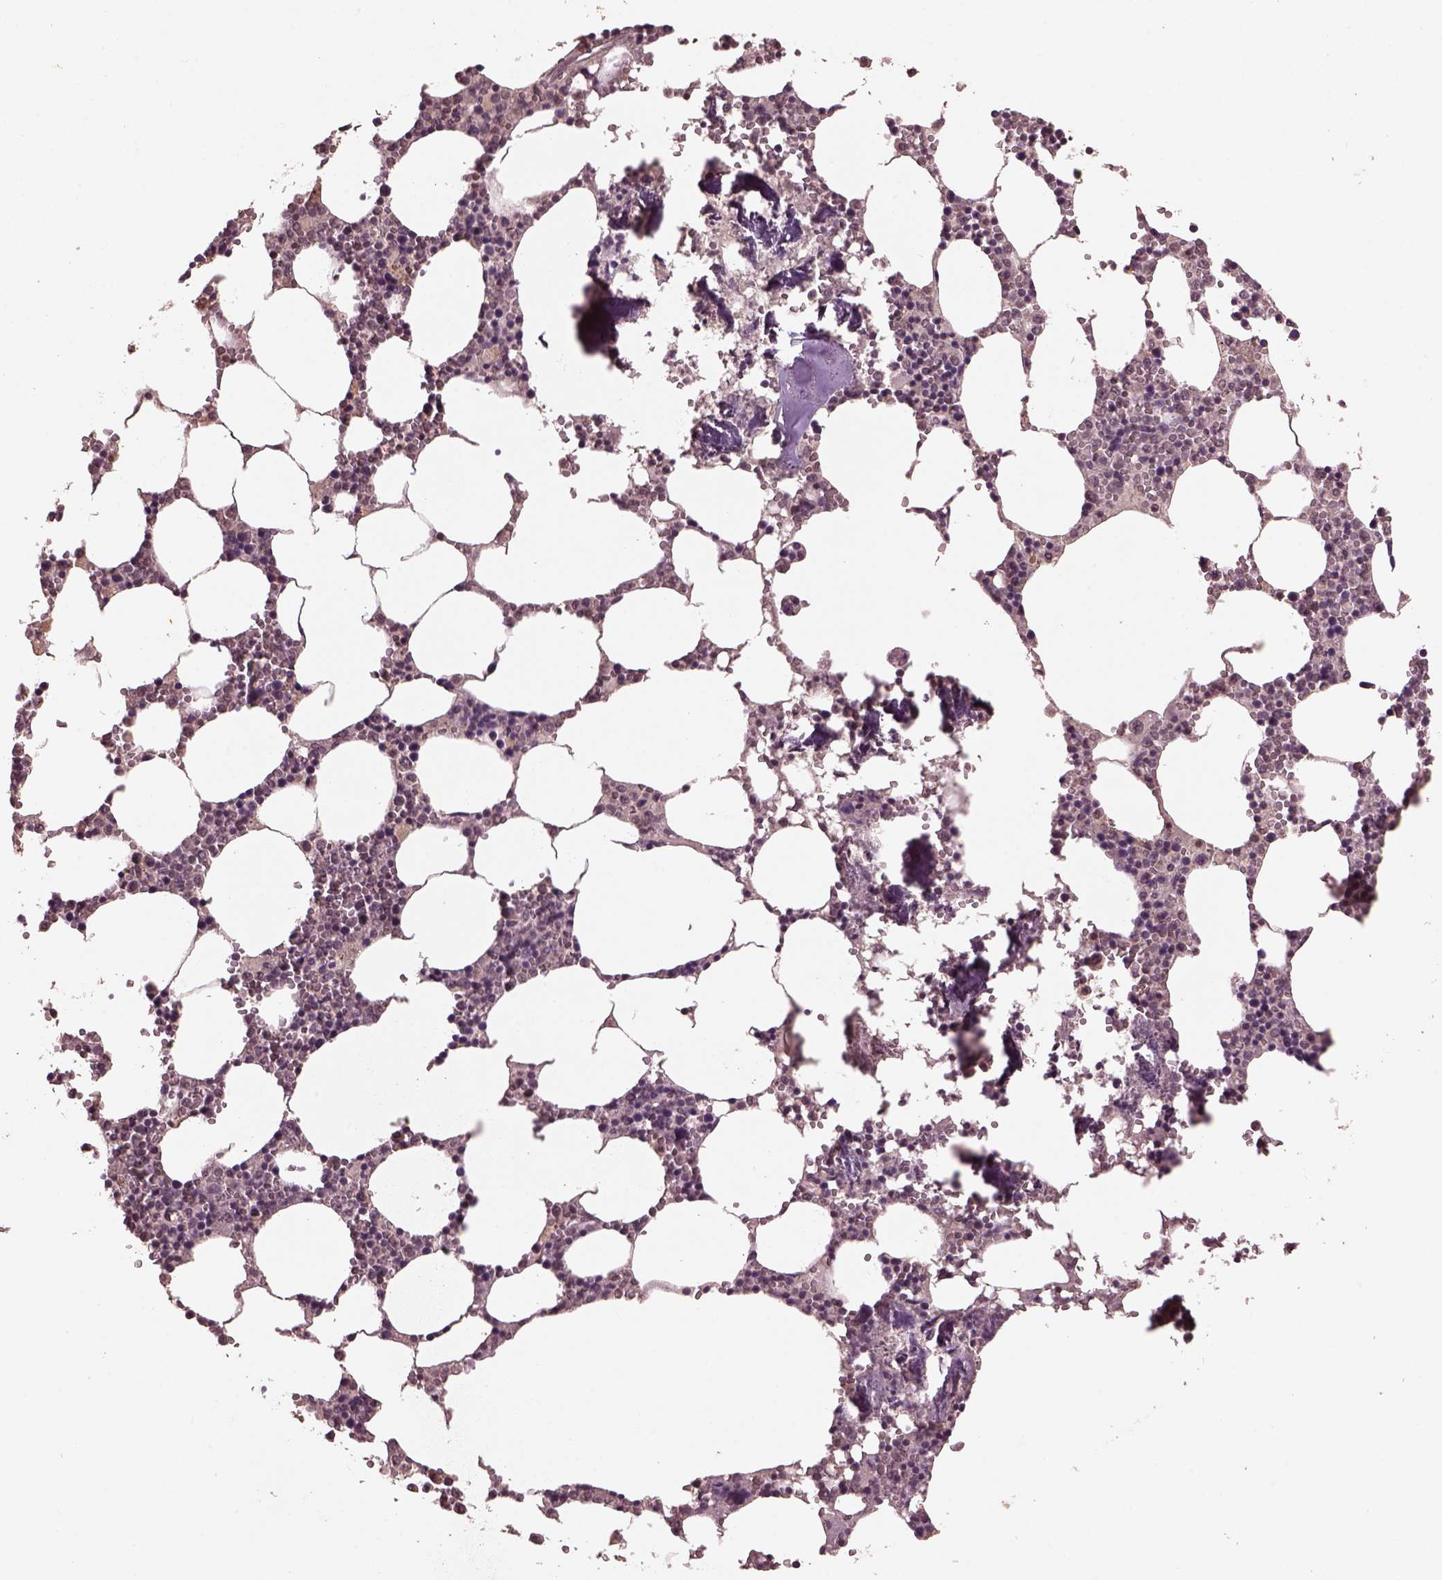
{"staining": {"intensity": "negative", "quantity": "none", "location": "none"}, "tissue": "bone marrow", "cell_type": "Hematopoietic cells", "image_type": "normal", "snomed": [{"axis": "morphology", "description": "Normal tissue, NOS"}, {"axis": "topography", "description": "Bone marrow"}], "caption": "IHC image of benign bone marrow: human bone marrow stained with DAB (3,3'-diaminobenzidine) exhibits no significant protein expression in hematopoietic cells.", "gene": "CPT1C", "patient": {"sex": "female", "age": 64}}